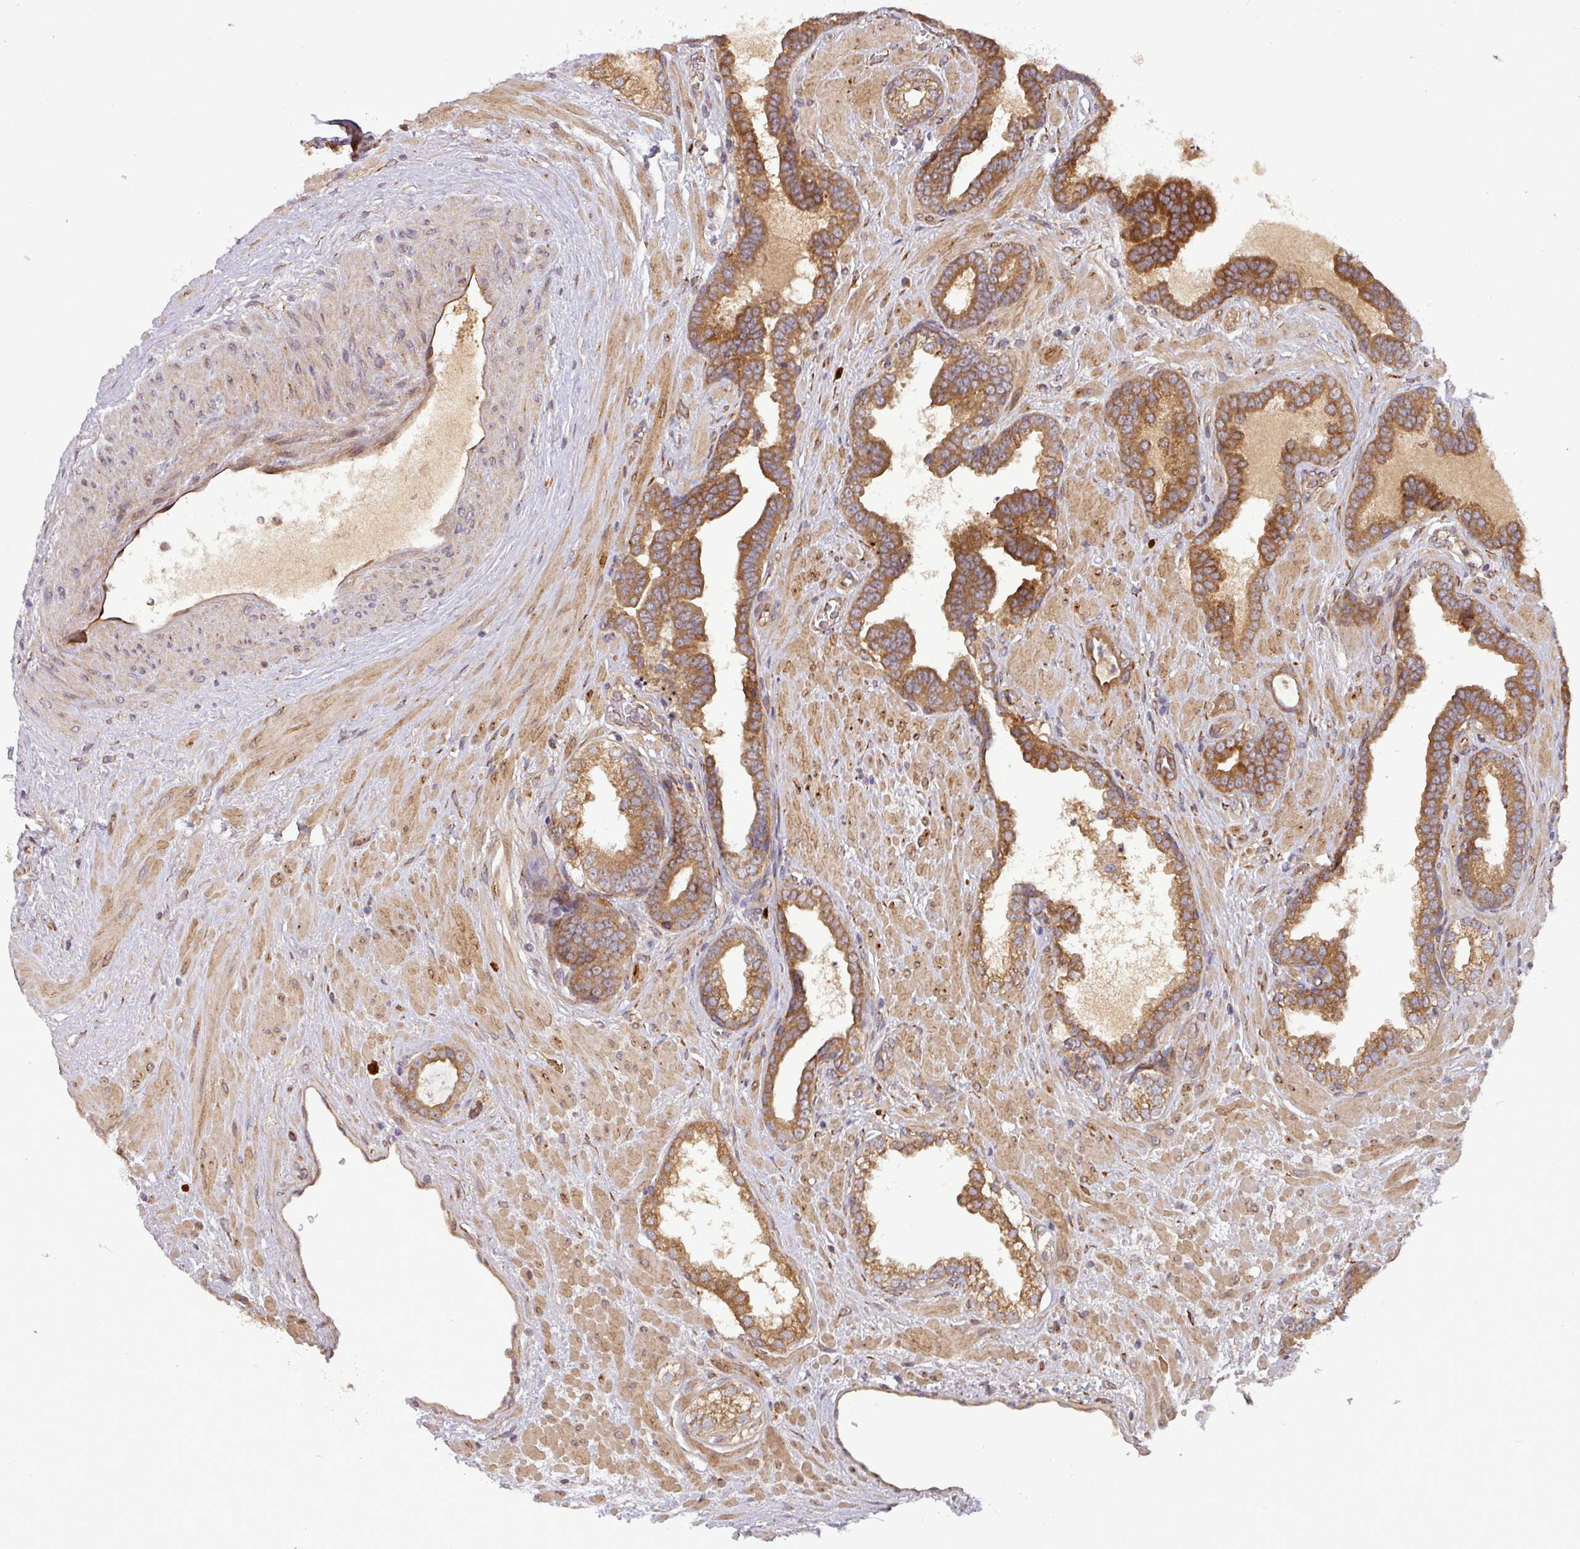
{"staining": {"intensity": "strong", "quantity": ">75%", "location": "cytoplasmic/membranous"}, "tissue": "prostate cancer", "cell_type": "Tumor cells", "image_type": "cancer", "snomed": [{"axis": "morphology", "description": "Adenocarcinoma, Low grade"}, {"axis": "topography", "description": "Prostate"}], "caption": "The image exhibits staining of prostate cancer, revealing strong cytoplasmic/membranous protein expression (brown color) within tumor cells.", "gene": "ART1", "patient": {"sex": "male", "age": 63}}